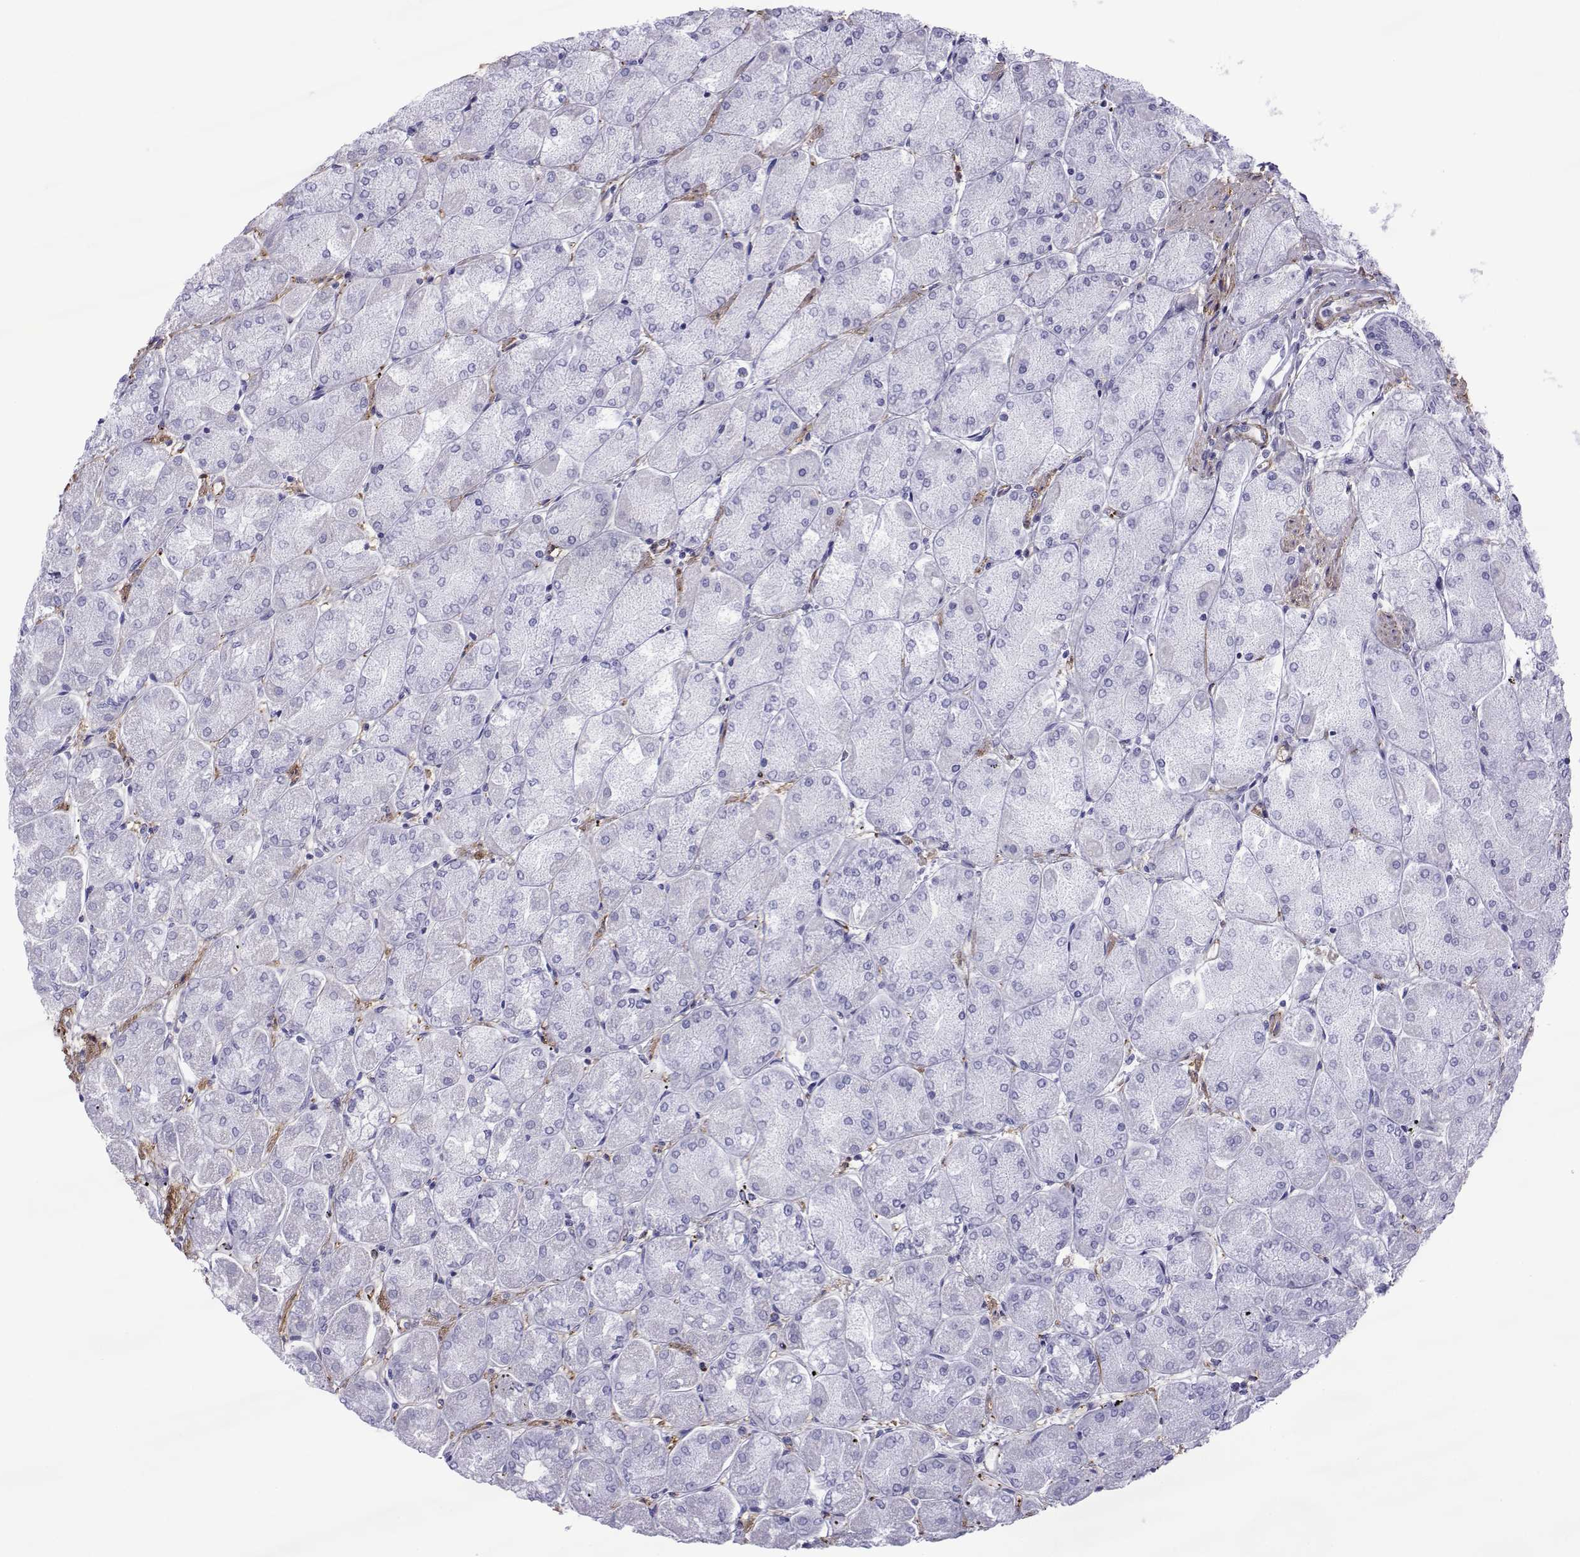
{"staining": {"intensity": "negative", "quantity": "none", "location": "none"}, "tissue": "stomach", "cell_type": "Glandular cells", "image_type": "normal", "snomed": [{"axis": "morphology", "description": "Normal tissue, NOS"}, {"axis": "topography", "description": "Stomach, upper"}], "caption": "DAB (3,3'-diaminobenzidine) immunohistochemical staining of normal human stomach shows no significant positivity in glandular cells.", "gene": "SPANXA1", "patient": {"sex": "male", "age": 60}}